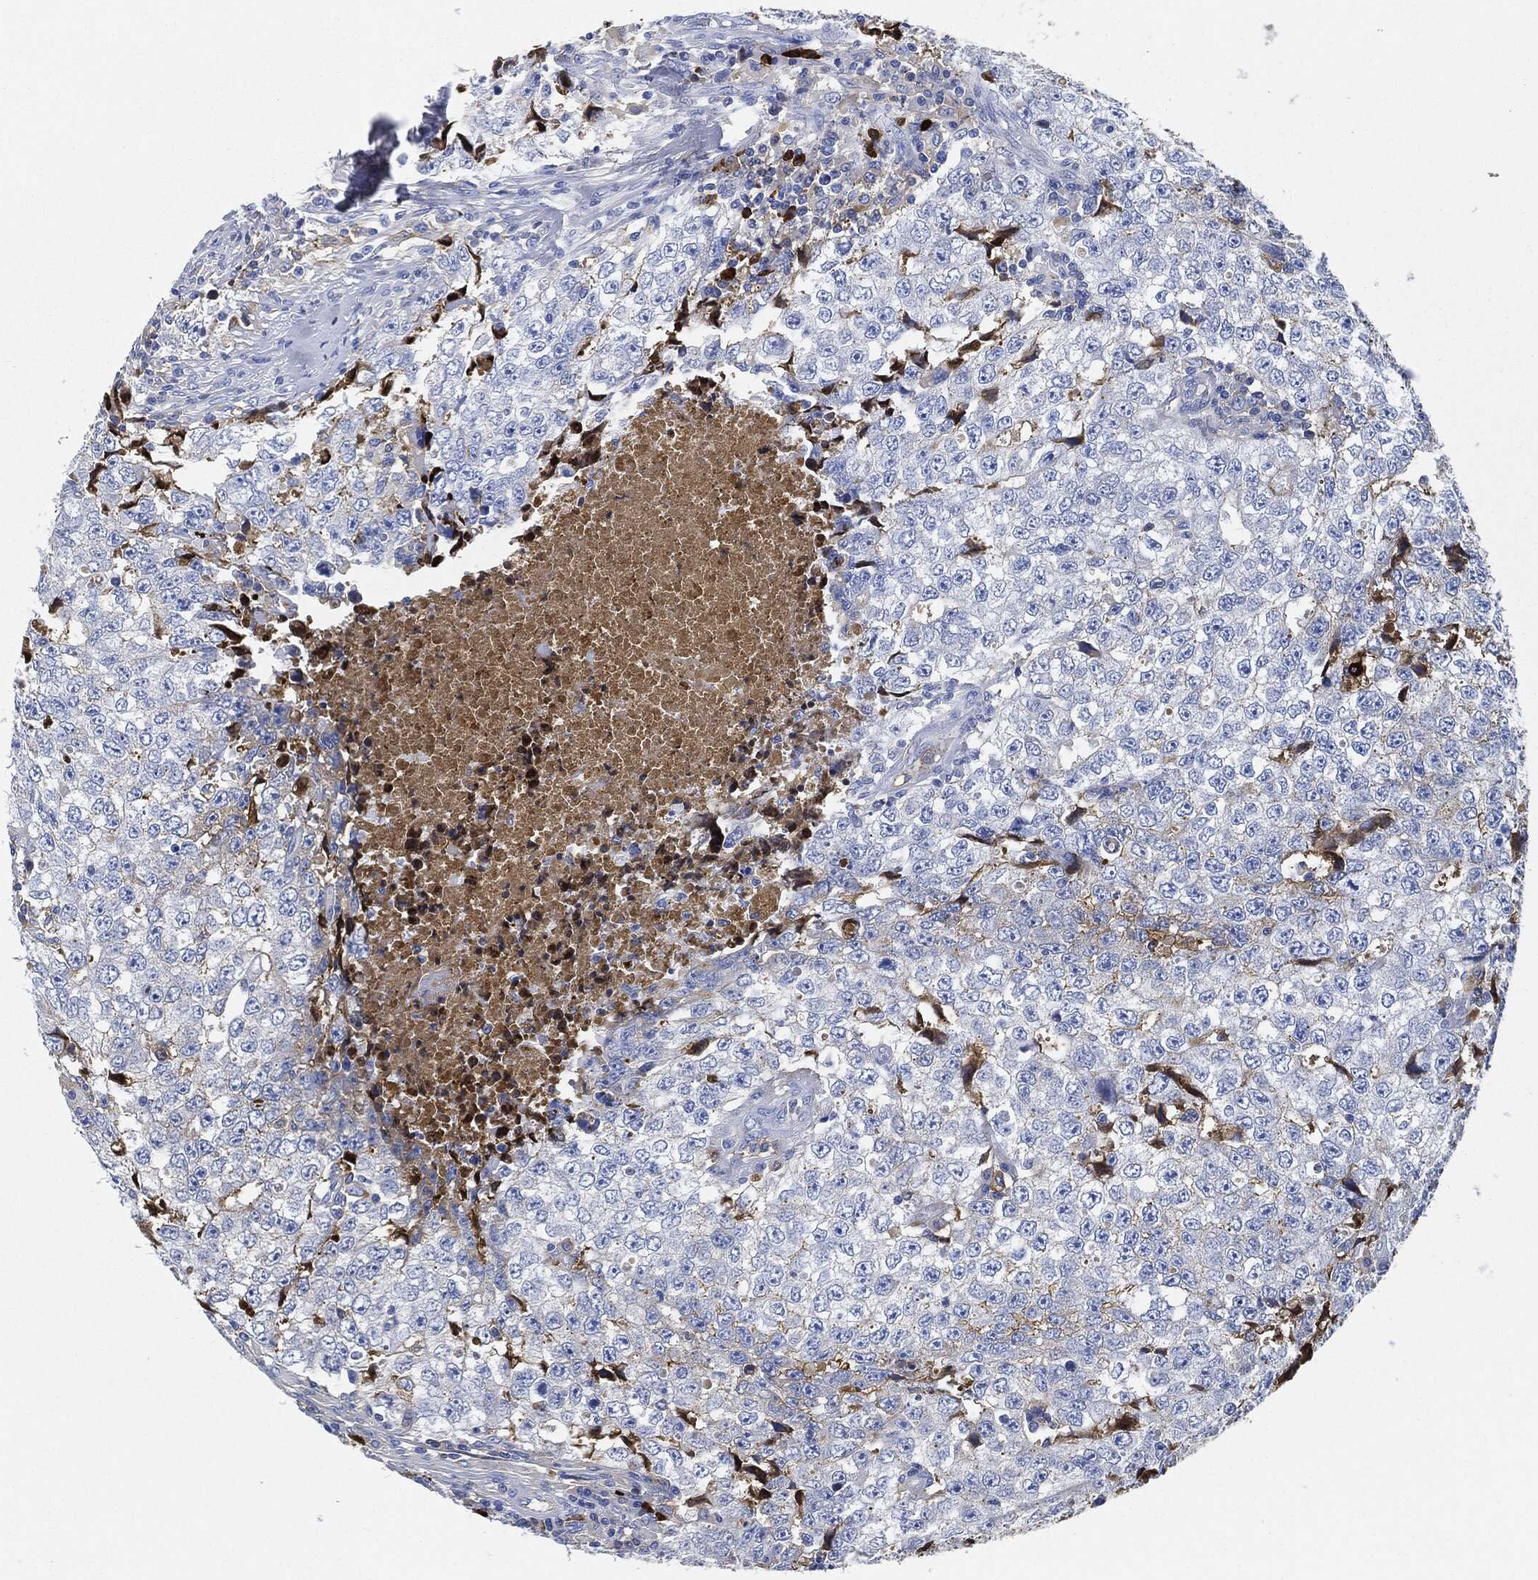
{"staining": {"intensity": "negative", "quantity": "none", "location": "none"}, "tissue": "testis cancer", "cell_type": "Tumor cells", "image_type": "cancer", "snomed": [{"axis": "morphology", "description": "Necrosis, NOS"}, {"axis": "morphology", "description": "Carcinoma, Embryonal, NOS"}, {"axis": "topography", "description": "Testis"}], "caption": "A high-resolution photomicrograph shows immunohistochemistry (IHC) staining of embryonal carcinoma (testis), which shows no significant positivity in tumor cells. (DAB immunohistochemistry, high magnification).", "gene": "IGLV6-57", "patient": {"sex": "male", "age": 19}}